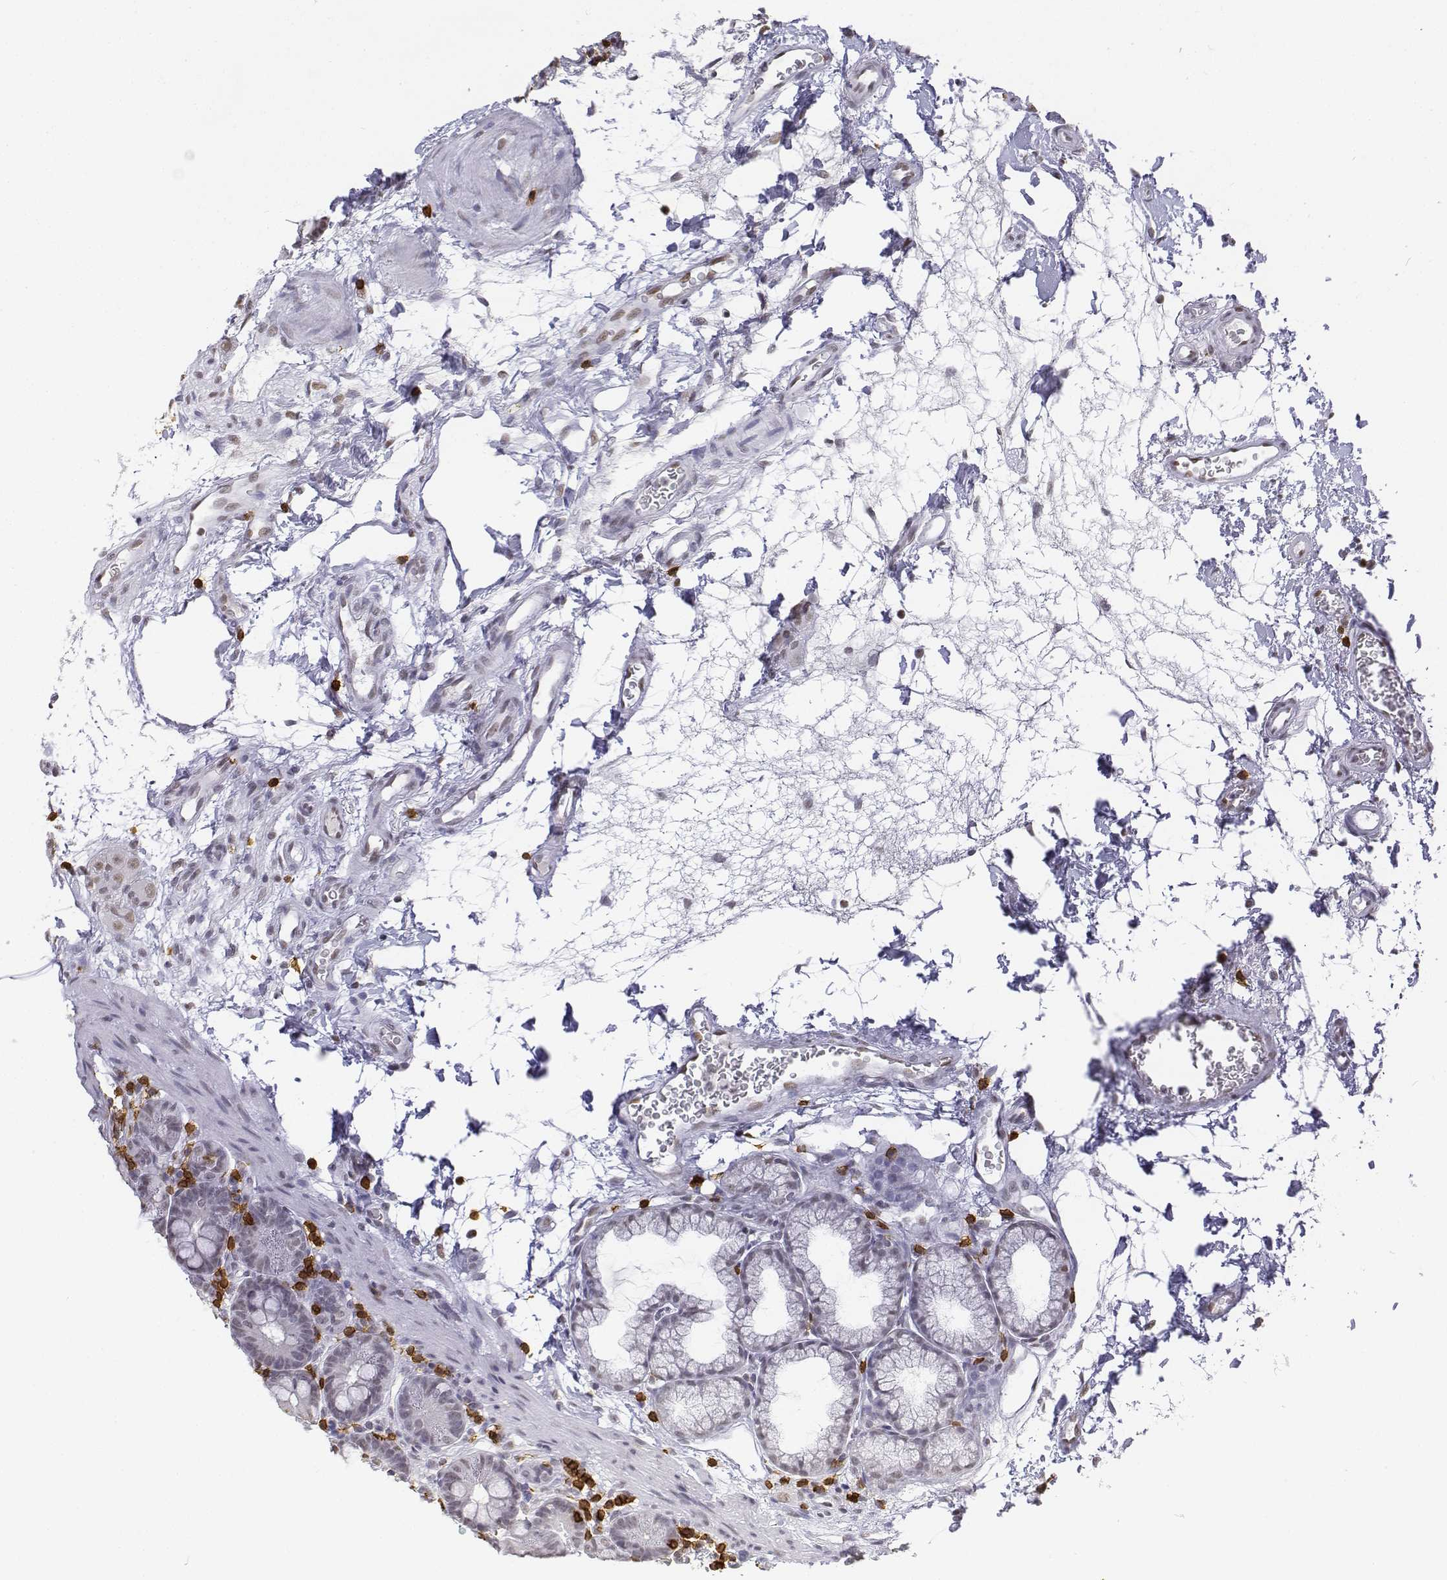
{"staining": {"intensity": "negative", "quantity": "none", "location": "none"}, "tissue": "duodenum", "cell_type": "Glandular cells", "image_type": "normal", "snomed": [{"axis": "morphology", "description": "Normal tissue, NOS"}, {"axis": "topography", "description": "Pancreas"}, {"axis": "topography", "description": "Duodenum"}], "caption": "The histopathology image shows no significant positivity in glandular cells of duodenum. The staining was performed using DAB (3,3'-diaminobenzidine) to visualize the protein expression in brown, while the nuclei were stained in blue with hematoxylin (Magnification: 20x).", "gene": "CD3E", "patient": {"sex": "male", "age": 59}}